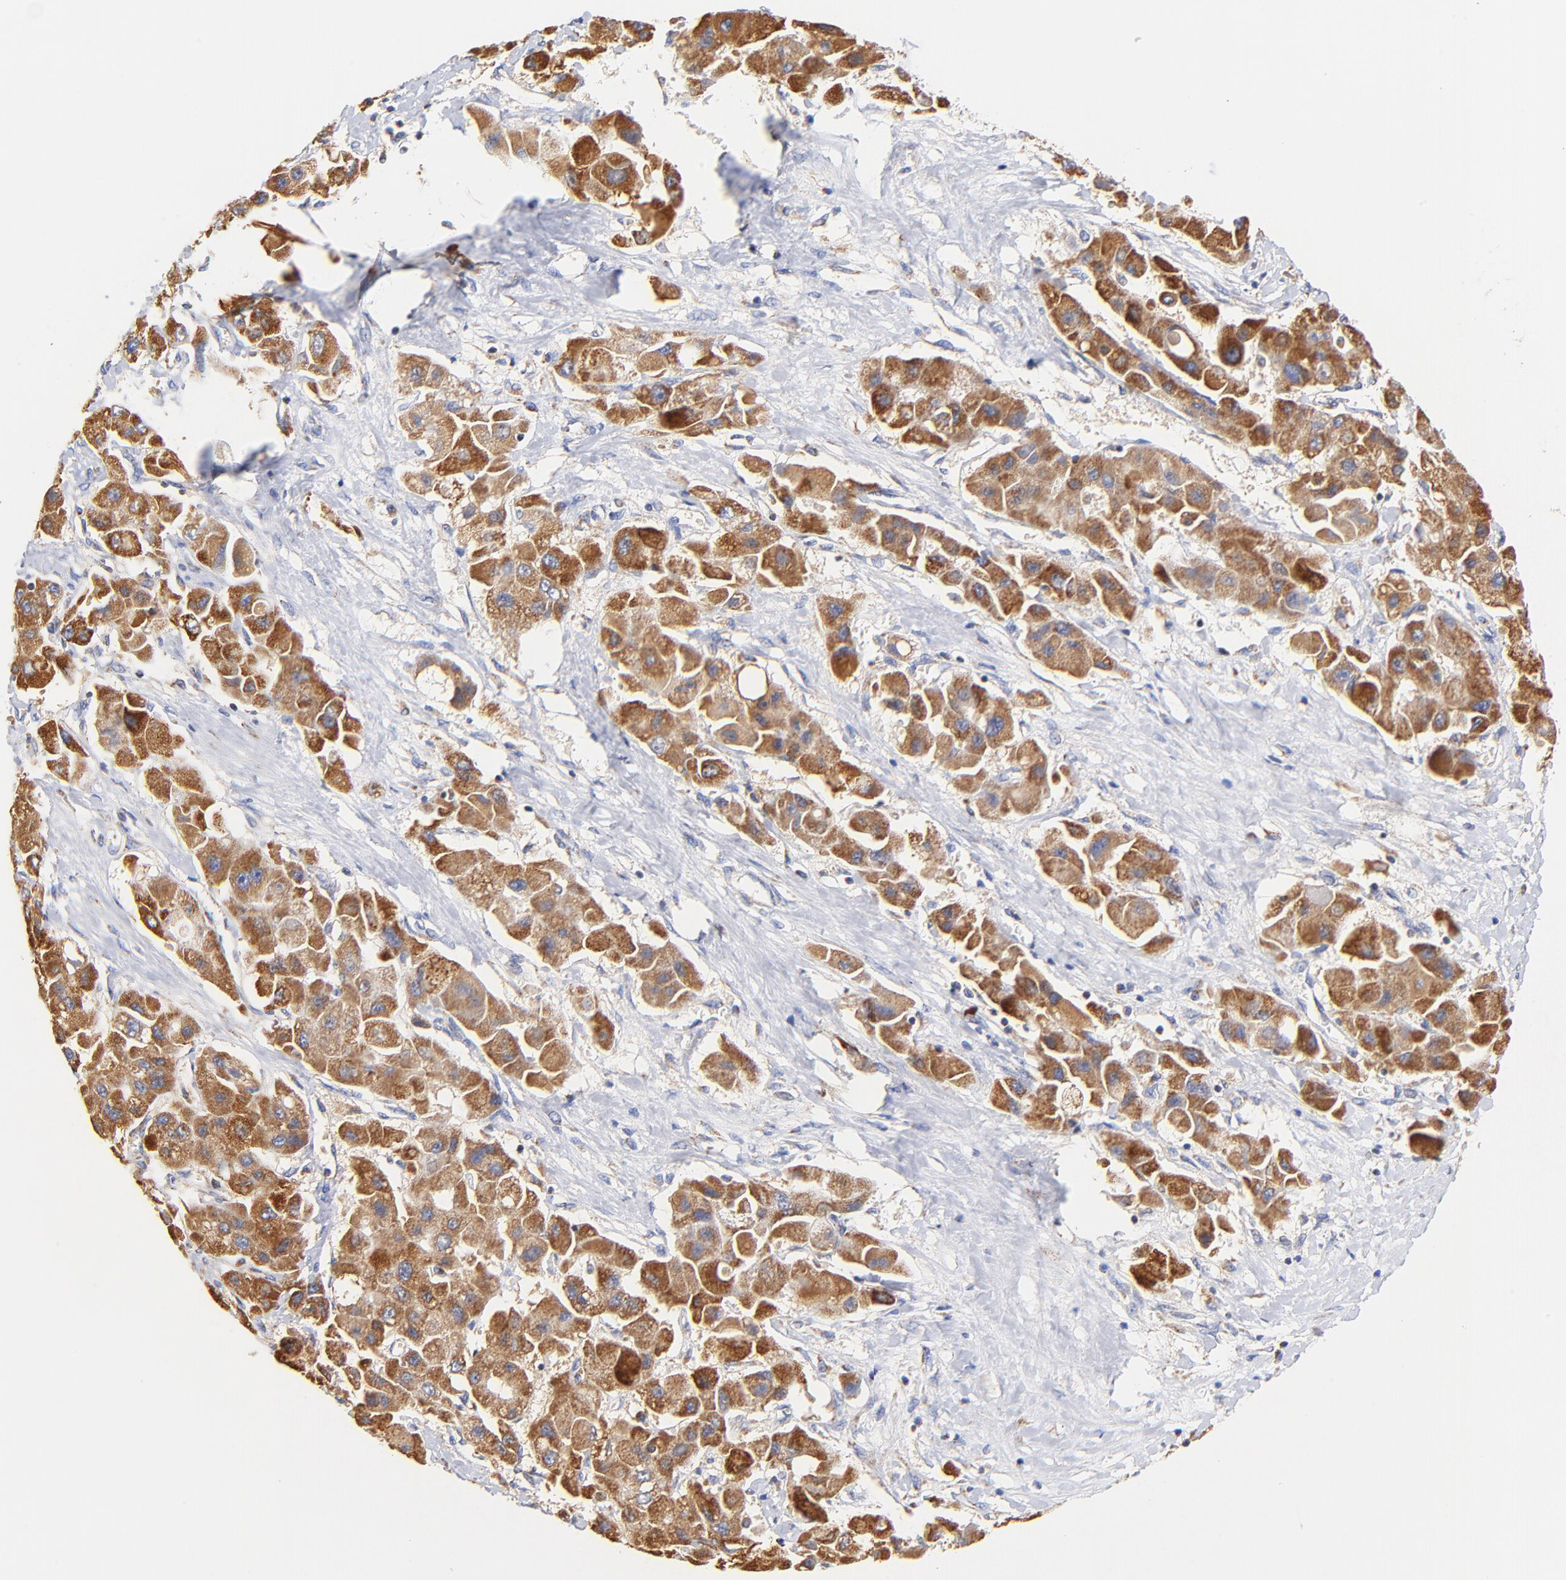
{"staining": {"intensity": "moderate", "quantity": ">75%", "location": "cytoplasmic/membranous"}, "tissue": "liver cancer", "cell_type": "Tumor cells", "image_type": "cancer", "snomed": [{"axis": "morphology", "description": "Carcinoma, Hepatocellular, NOS"}, {"axis": "topography", "description": "Liver"}], "caption": "Liver cancer stained for a protein (brown) reveals moderate cytoplasmic/membranous positive staining in approximately >75% of tumor cells.", "gene": "ATP5F1D", "patient": {"sex": "male", "age": 24}}